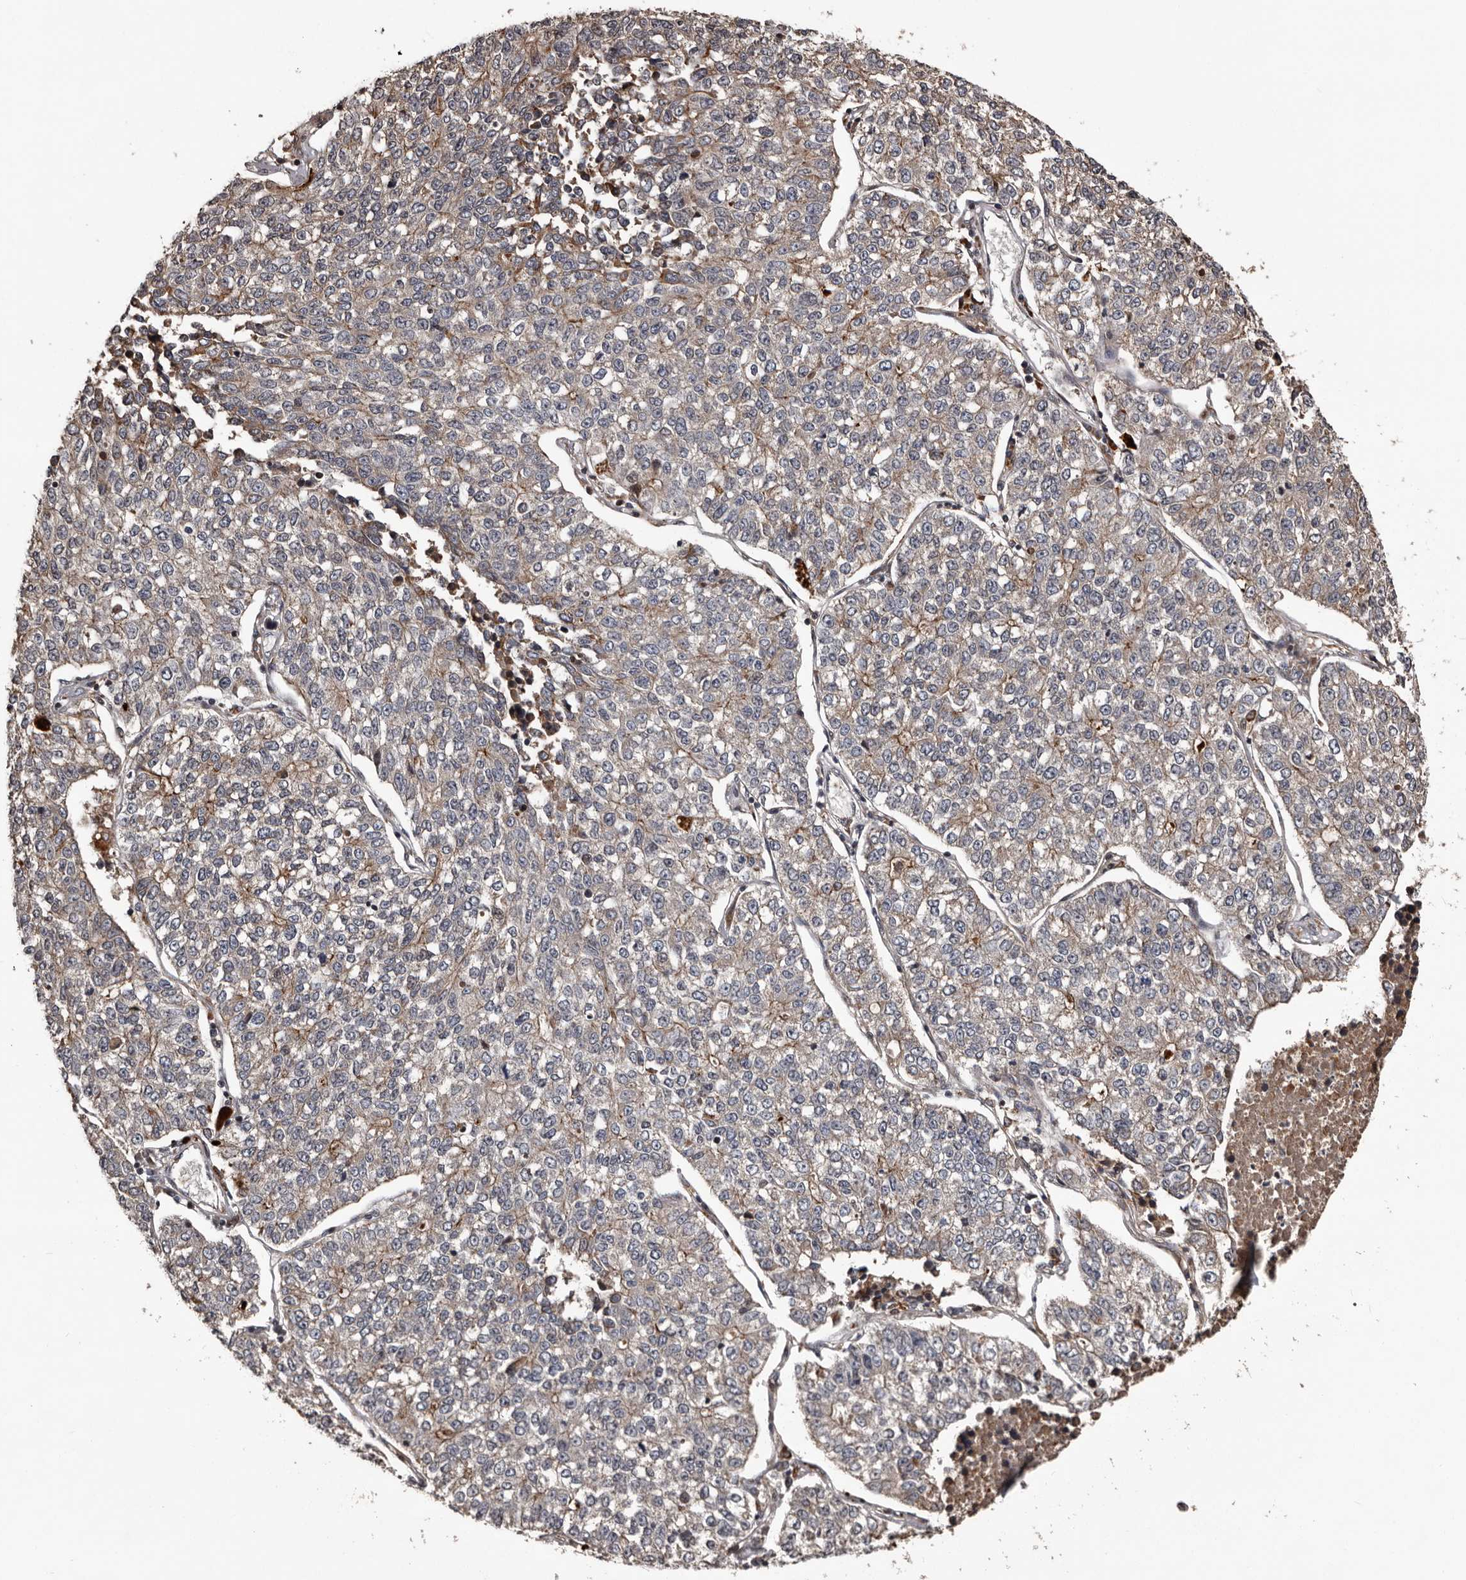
{"staining": {"intensity": "weak", "quantity": "25%-75%", "location": "cytoplasmic/membranous"}, "tissue": "lung cancer", "cell_type": "Tumor cells", "image_type": "cancer", "snomed": [{"axis": "morphology", "description": "Adenocarcinoma, NOS"}, {"axis": "topography", "description": "Lung"}], "caption": "DAB (3,3'-diaminobenzidine) immunohistochemical staining of human lung cancer (adenocarcinoma) demonstrates weak cytoplasmic/membranous protein expression in about 25%-75% of tumor cells.", "gene": "SERTAD4", "patient": {"sex": "male", "age": 49}}